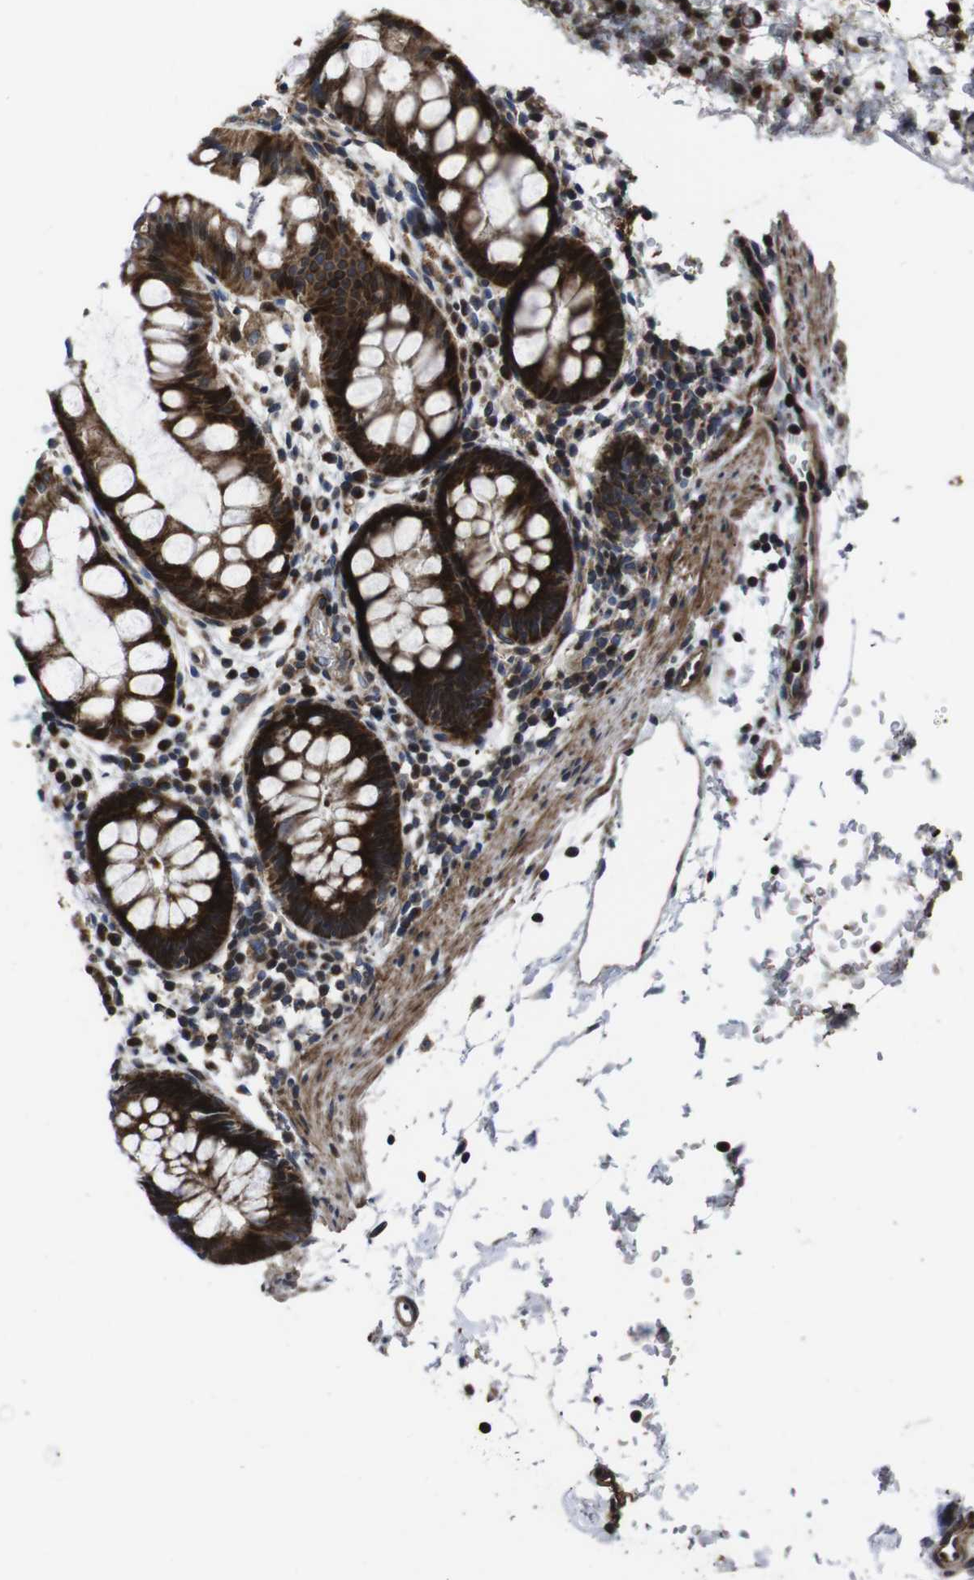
{"staining": {"intensity": "strong", "quantity": ">75%", "location": "cytoplasmic/membranous"}, "tissue": "rectum", "cell_type": "Glandular cells", "image_type": "normal", "snomed": [{"axis": "morphology", "description": "Normal tissue, NOS"}, {"axis": "topography", "description": "Rectum"}], "caption": "A micrograph of human rectum stained for a protein displays strong cytoplasmic/membranous brown staining in glandular cells.", "gene": "SMYD3", "patient": {"sex": "female", "age": 24}}